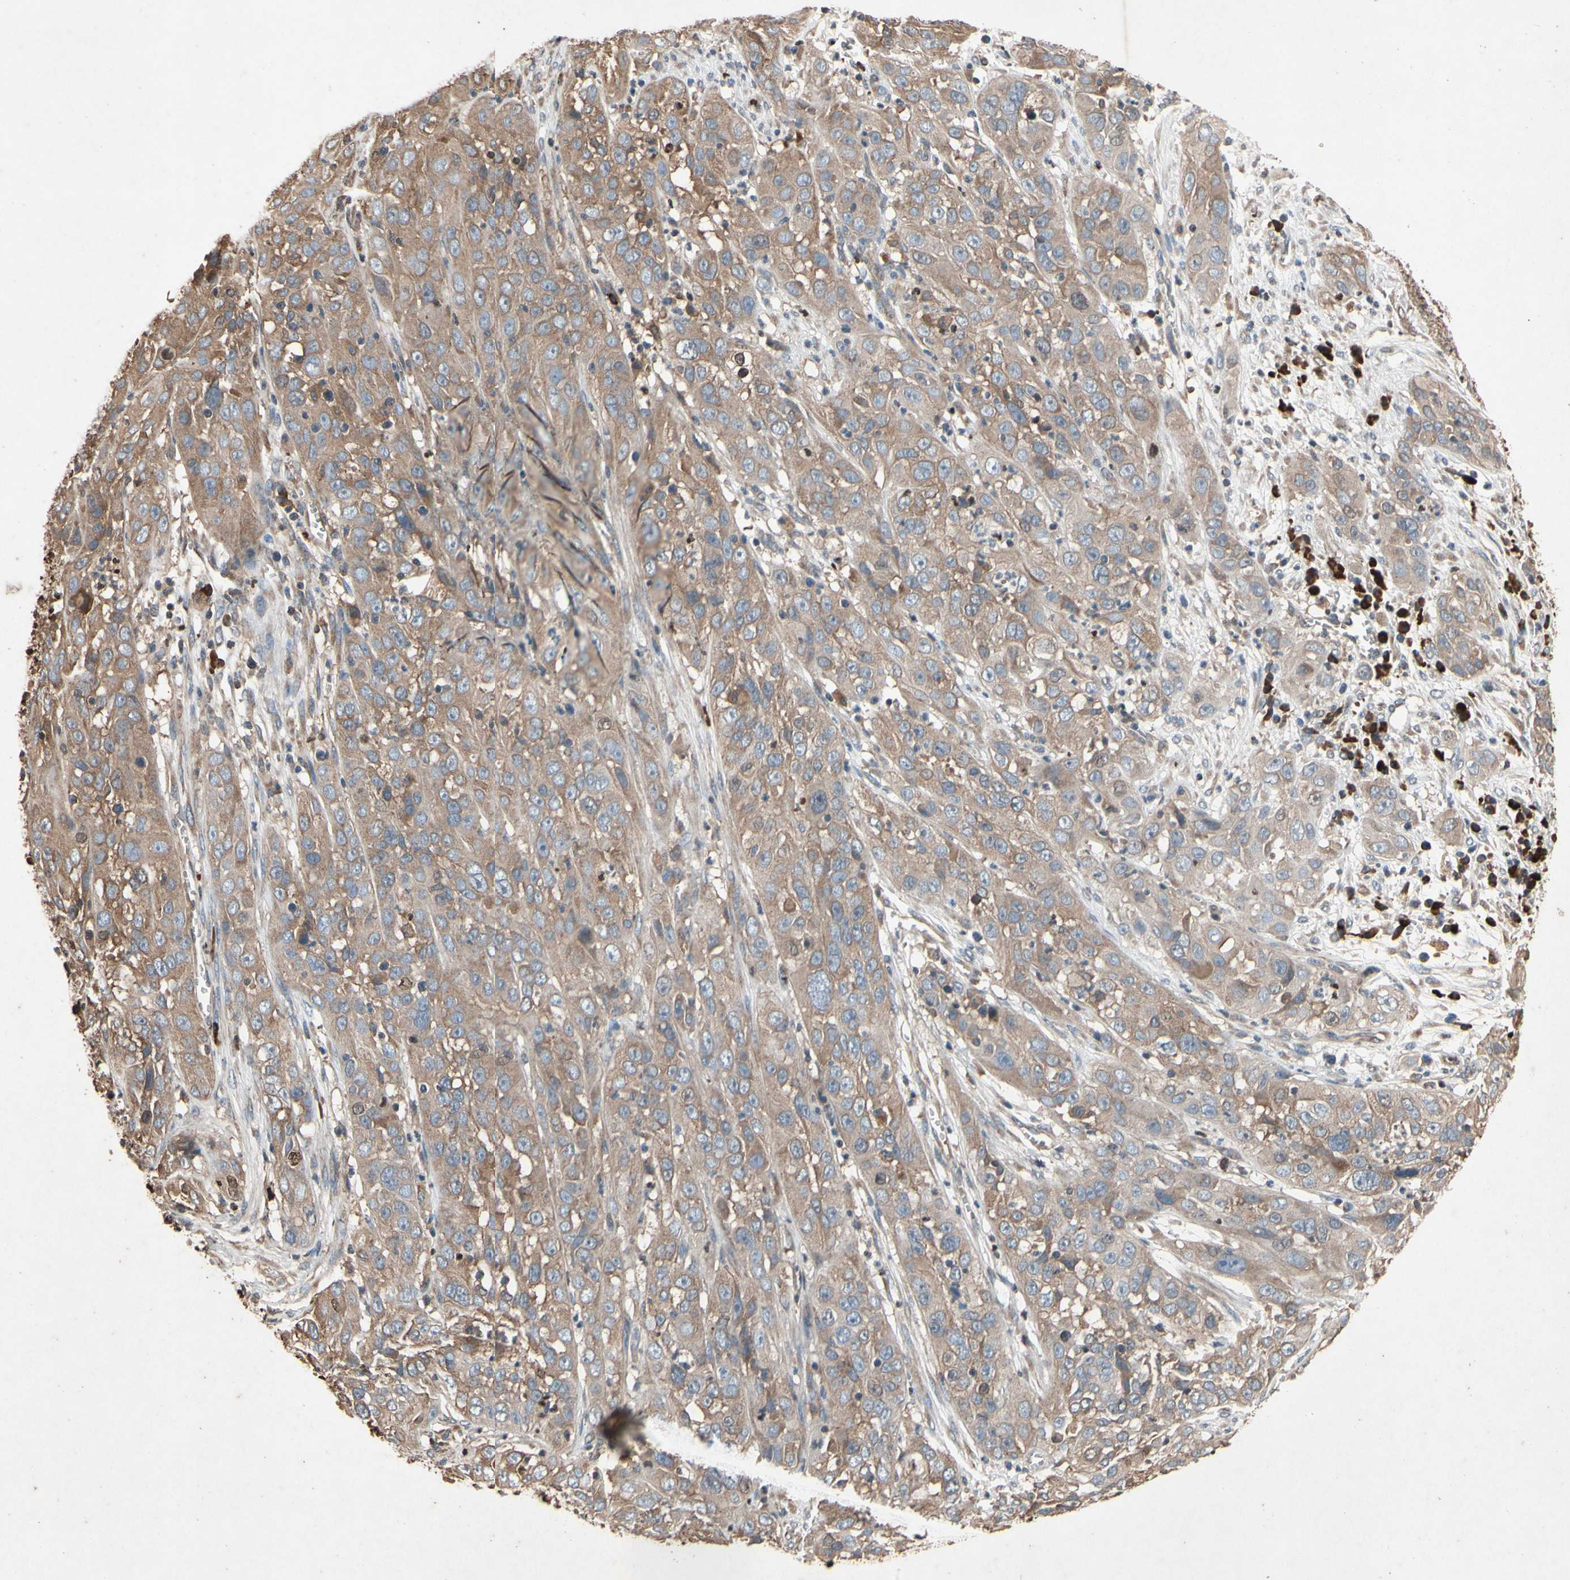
{"staining": {"intensity": "moderate", "quantity": ">75%", "location": "cytoplasmic/membranous"}, "tissue": "cervical cancer", "cell_type": "Tumor cells", "image_type": "cancer", "snomed": [{"axis": "morphology", "description": "Squamous cell carcinoma, NOS"}, {"axis": "topography", "description": "Cervix"}], "caption": "Immunohistochemical staining of cervical cancer (squamous cell carcinoma) displays moderate cytoplasmic/membranous protein expression in about >75% of tumor cells.", "gene": "PRDX4", "patient": {"sex": "female", "age": 32}}